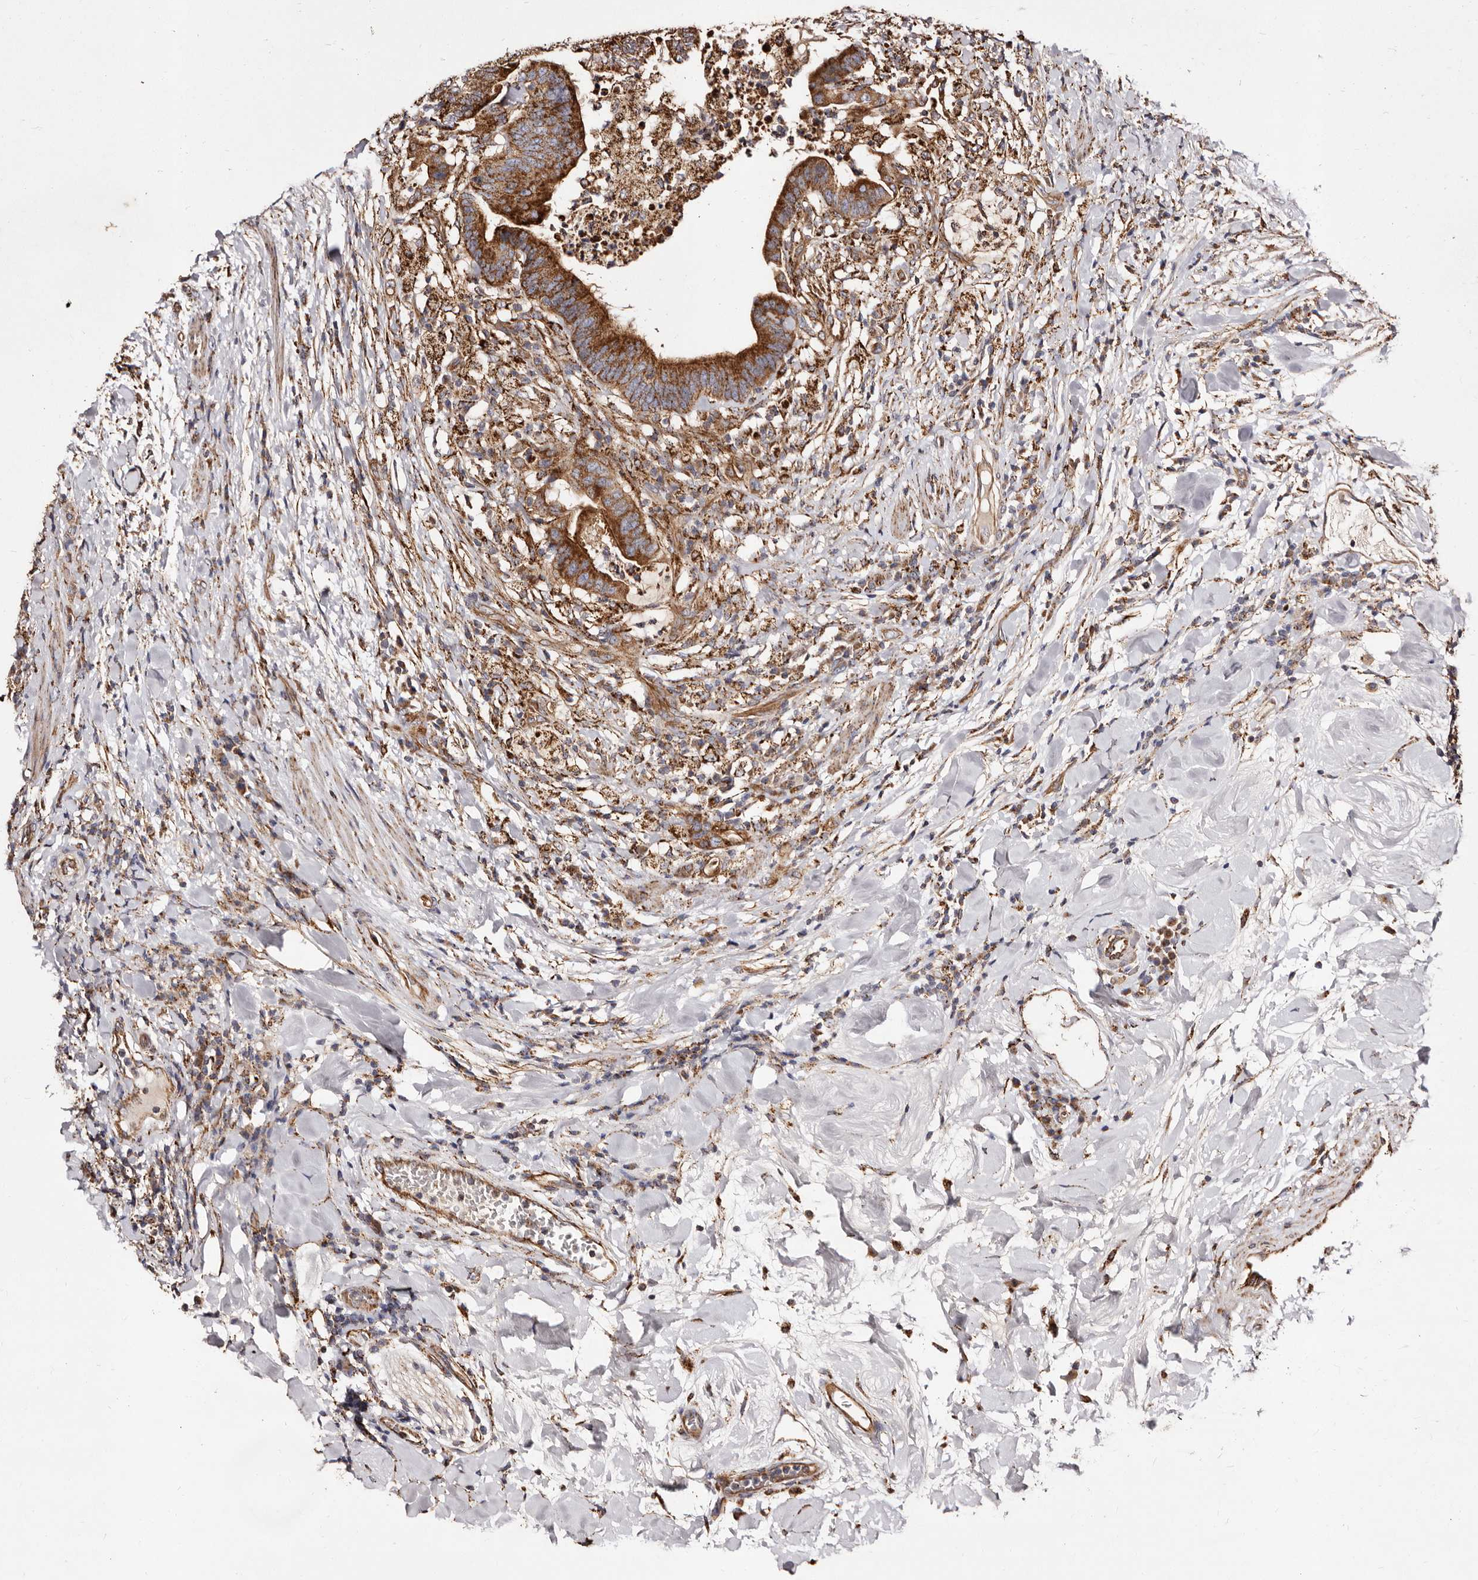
{"staining": {"intensity": "strong", "quantity": ">75%", "location": "cytoplasmic/membranous"}, "tissue": "colorectal cancer", "cell_type": "Tumor cells", "image_type": "cancer", "snomed": [{"axis": "morphology", "description": "Adenocarcinoma, NOS"}, {"axis": "topography", "description": "Colon"}], "caption": "Brown immunohistochemical staining in human colorectal adenocarcinoma shows strong cytoplasmic/membranous expression in approximately >75% of tumor cells. (DAB (3,3'-diaminobenzidine) IHC with brightfield microscopy, high magnification).", "gene": "LUZP1", "patient": {"sex": "female", "age": 66}}